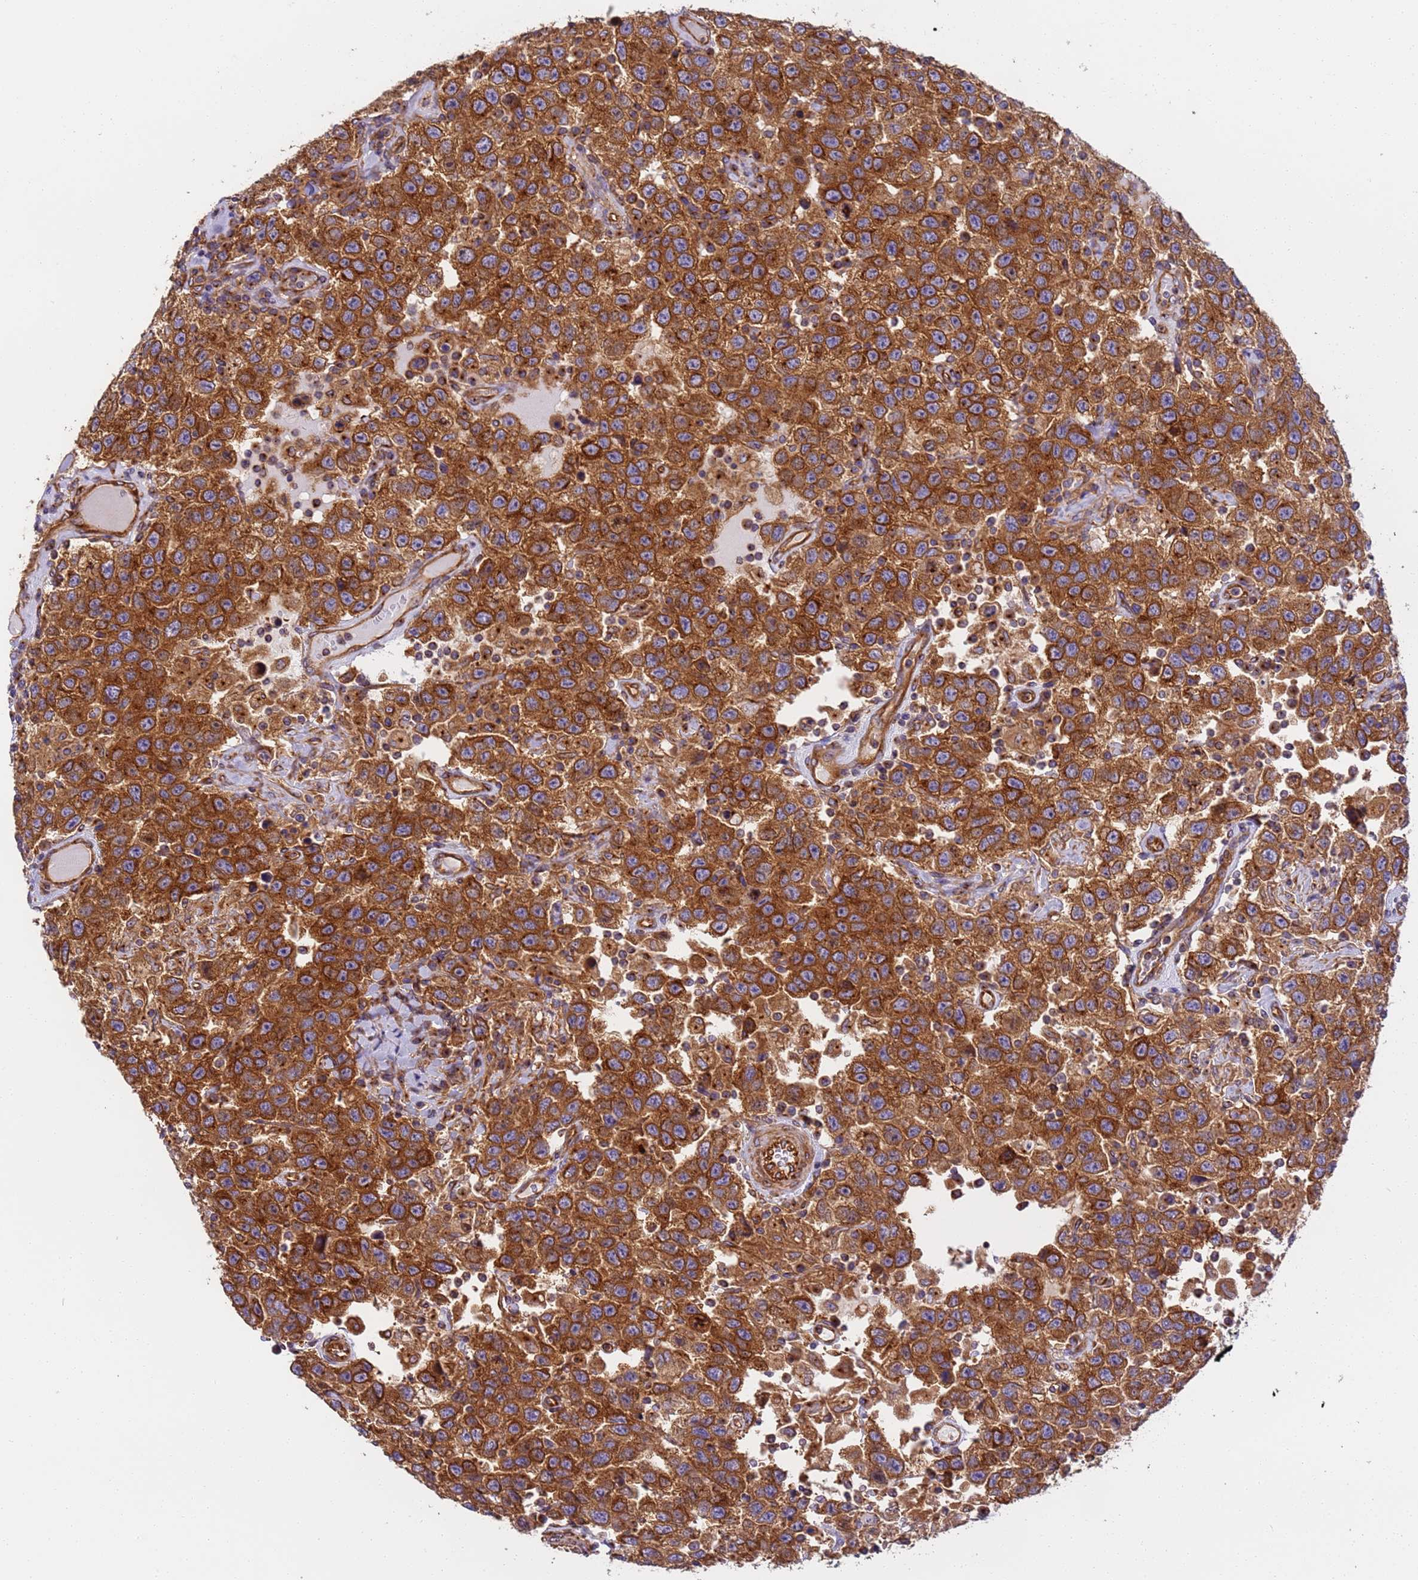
{"staining": {"intensity": "strong", "quantity": ">75%", "location": "cytoplasmic/membranous"}, "tissue": "testis cancer", "cell_type": "Tumor cells", "image_type": "cancer", "snomed": [{"axis": "morphology", "description": "Seminoma, NOS"}, {"axis": "topography", "description": "Testis"}], "caption": "Human testis cancer stained with a protein marker demonstrates strong staining in tumor cells.", "gene": "DYNC1I2", "patient": {"sex": "male", "age": 41}}